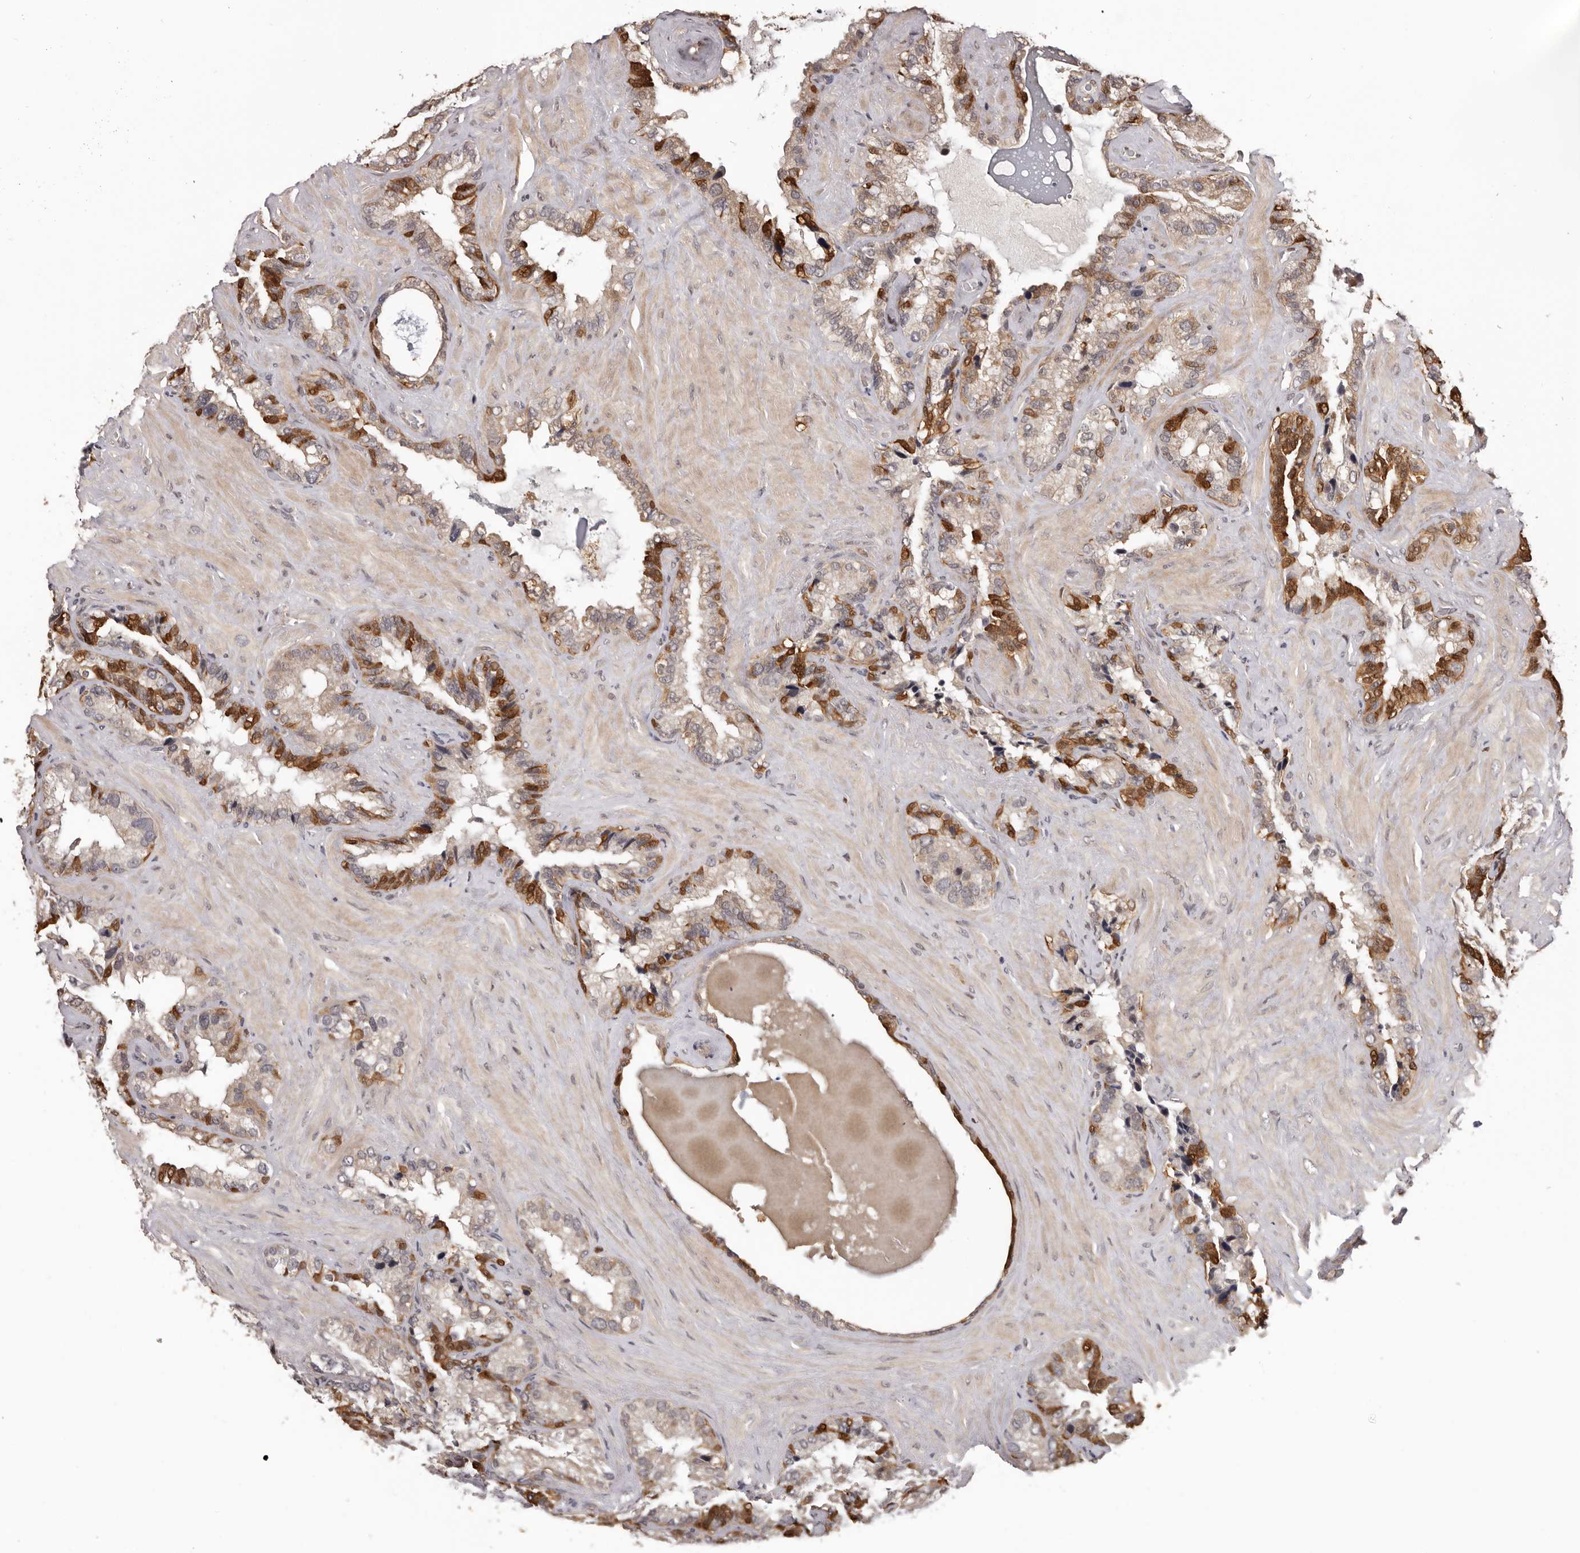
{"staining": {"intensity": "moderate", "quantity": "25%-75%", "location": "cytoplasmic/membranous,nuclear"}, "tissue": "seminal vesicle", "cell_type": "Glandular cells", "image_type": "normal", "snomed": [{"axis": "morphology", "description": "Normal tissue, NOS"}, {"axis": "topography", "description": "Prostate"}, {"axis": "topography", "description": "Seminal veicle"}], "caption": "DAB immunohistochemical staining of unremarkable seminal vesicle demonstrates moderate cytoplasmic/membranous,nuclear protein positivity in approximately 25%-75% of glandular cells. The protein is stained brown, and the nuclei are stained in blue (DAB IHC with brightfield microscopy, high magnification).", "gene": "PRR12", "patient": {"sex": "male", "age": 68}}